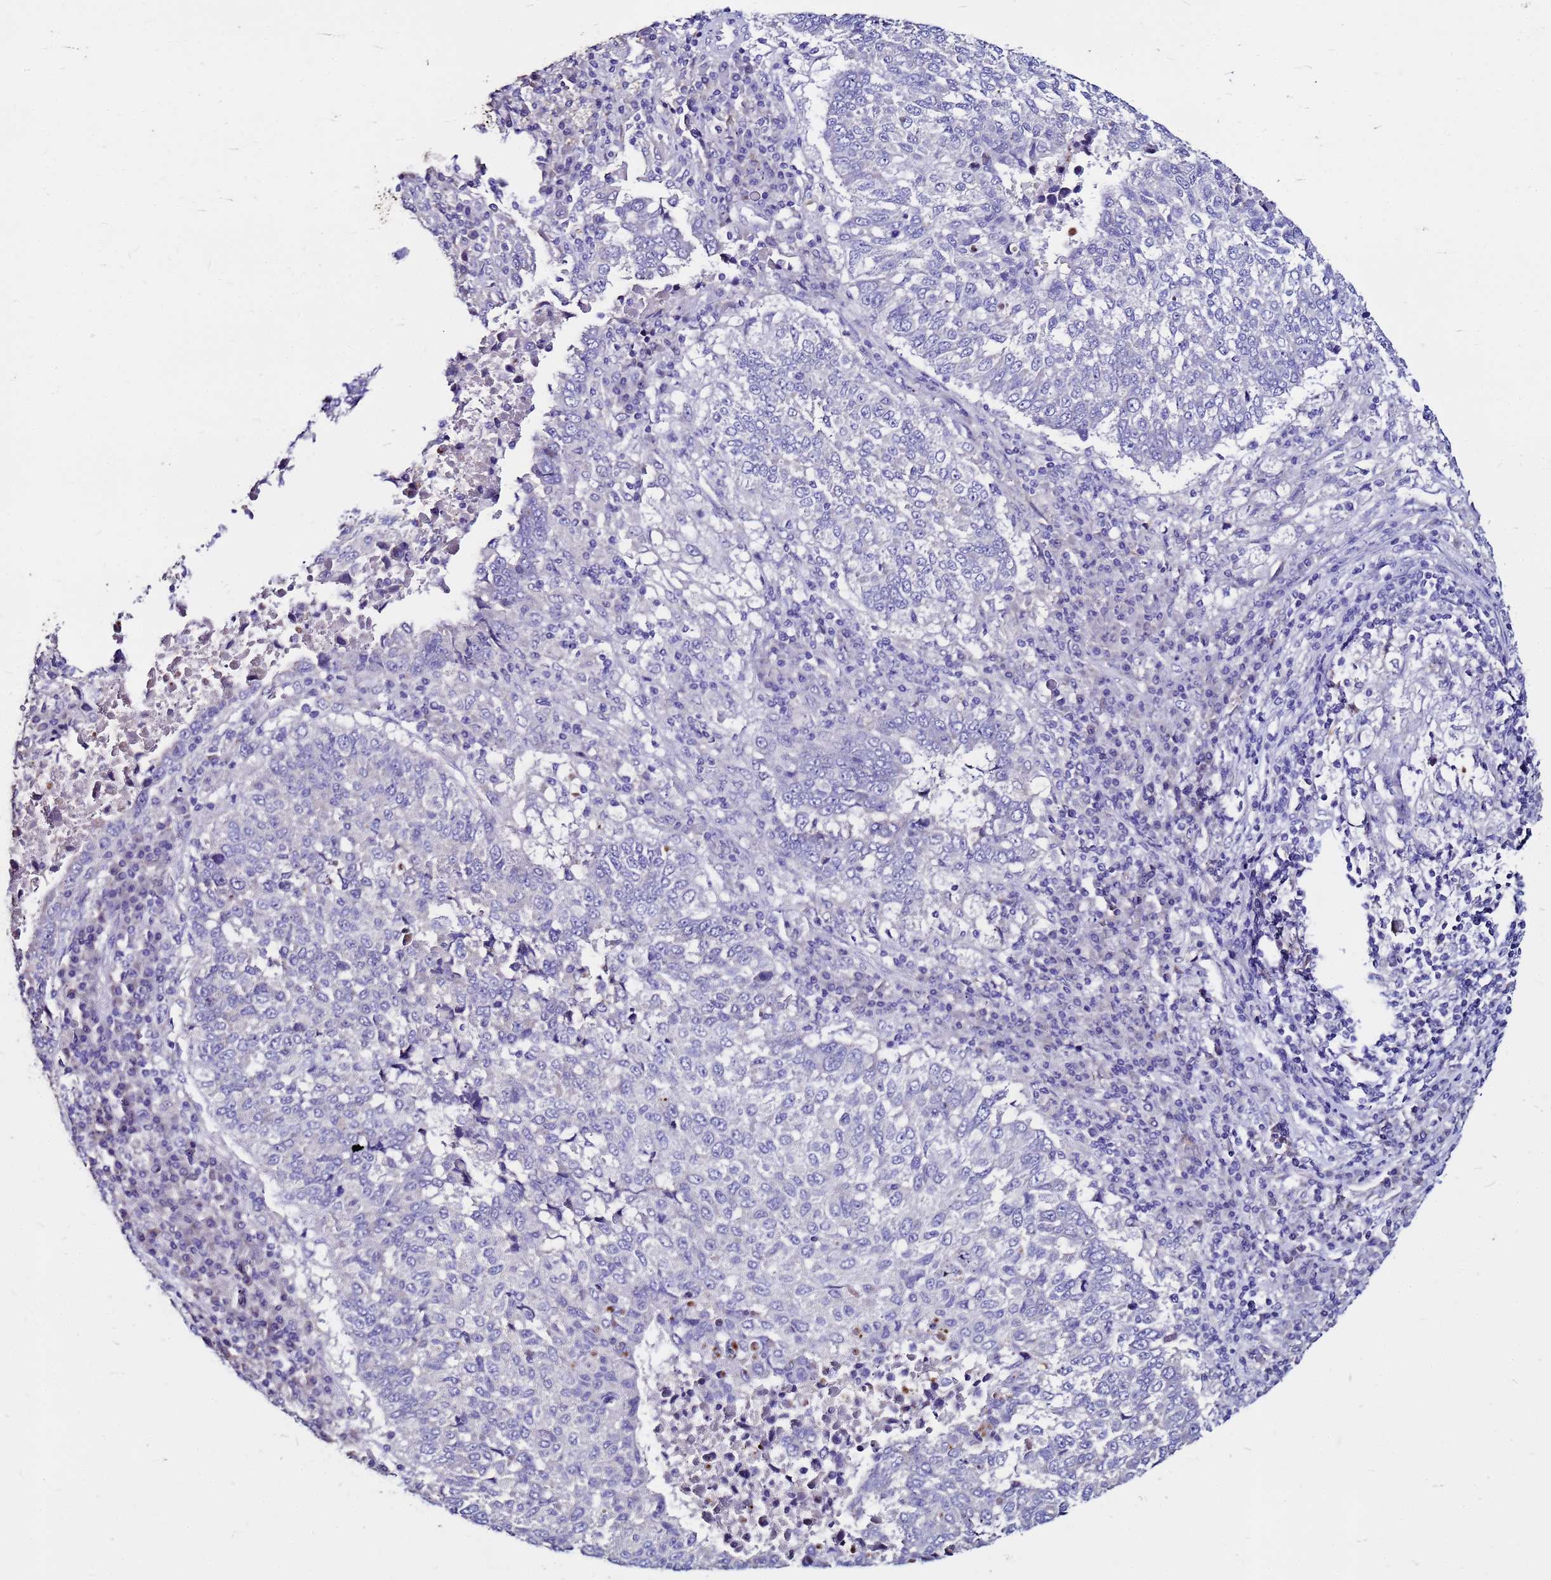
{"staining": {"intensity": "negative", "quantity": "none", "location": "none"}, "tissue": "lung cancer", "cell_type": "Tumor cells", "image_type": "cancer", "snomed": [{"axis": "morphology", "description": "Squamous cell carcinoma, NOS"}, {"axis": "topography", "description": "Lung"}], "caption": "An image of lung squamous cell carcinoma stained for a protein exhibits no brown staining in tumor cells.", "gene": "FAM183A", "patient": {"sex": "male", "age": 73}}